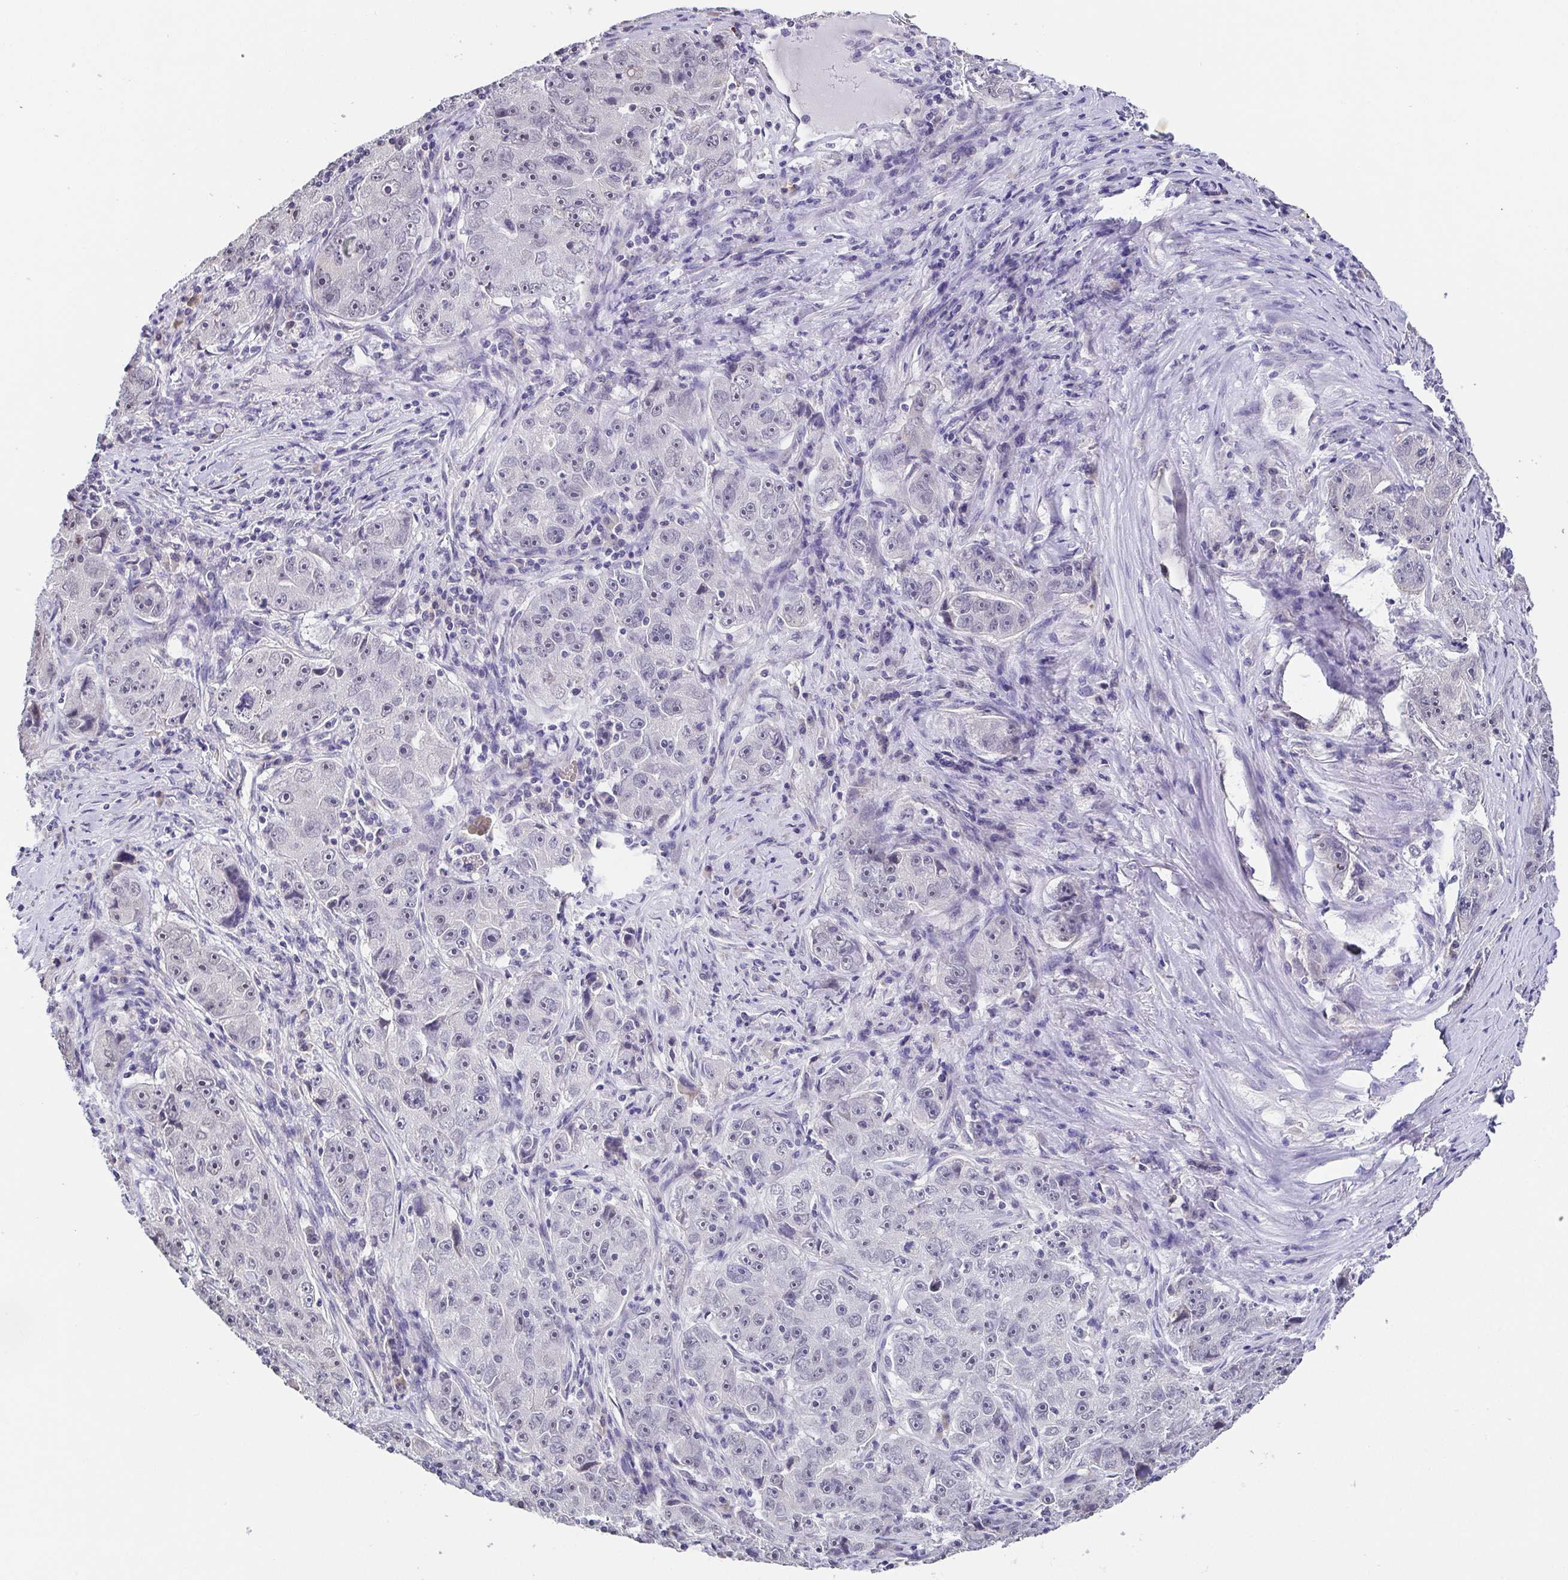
{"staining": {"intensity": "negative", "quantity": "none", "location": "none"}, "tissue": "lung cancer", "cell_type": "Tumor cells", "image_type": "cancer", "snomed": [{"axis": "morphology", "description": "Normal morphology"}, {"axis": "morphology", "description": "Adenocarcinoma, NOS"}, {"axis": "topography", "description": "Lymph node"}, {"axis": "topography", "description": "Lung"}], "caption": "The micrograph demonstrates no significant positivity in tumor cells of adenocarcinoma (lung).", "gene": "NEFH", "patient": {"sex": "female", "age": 57}}